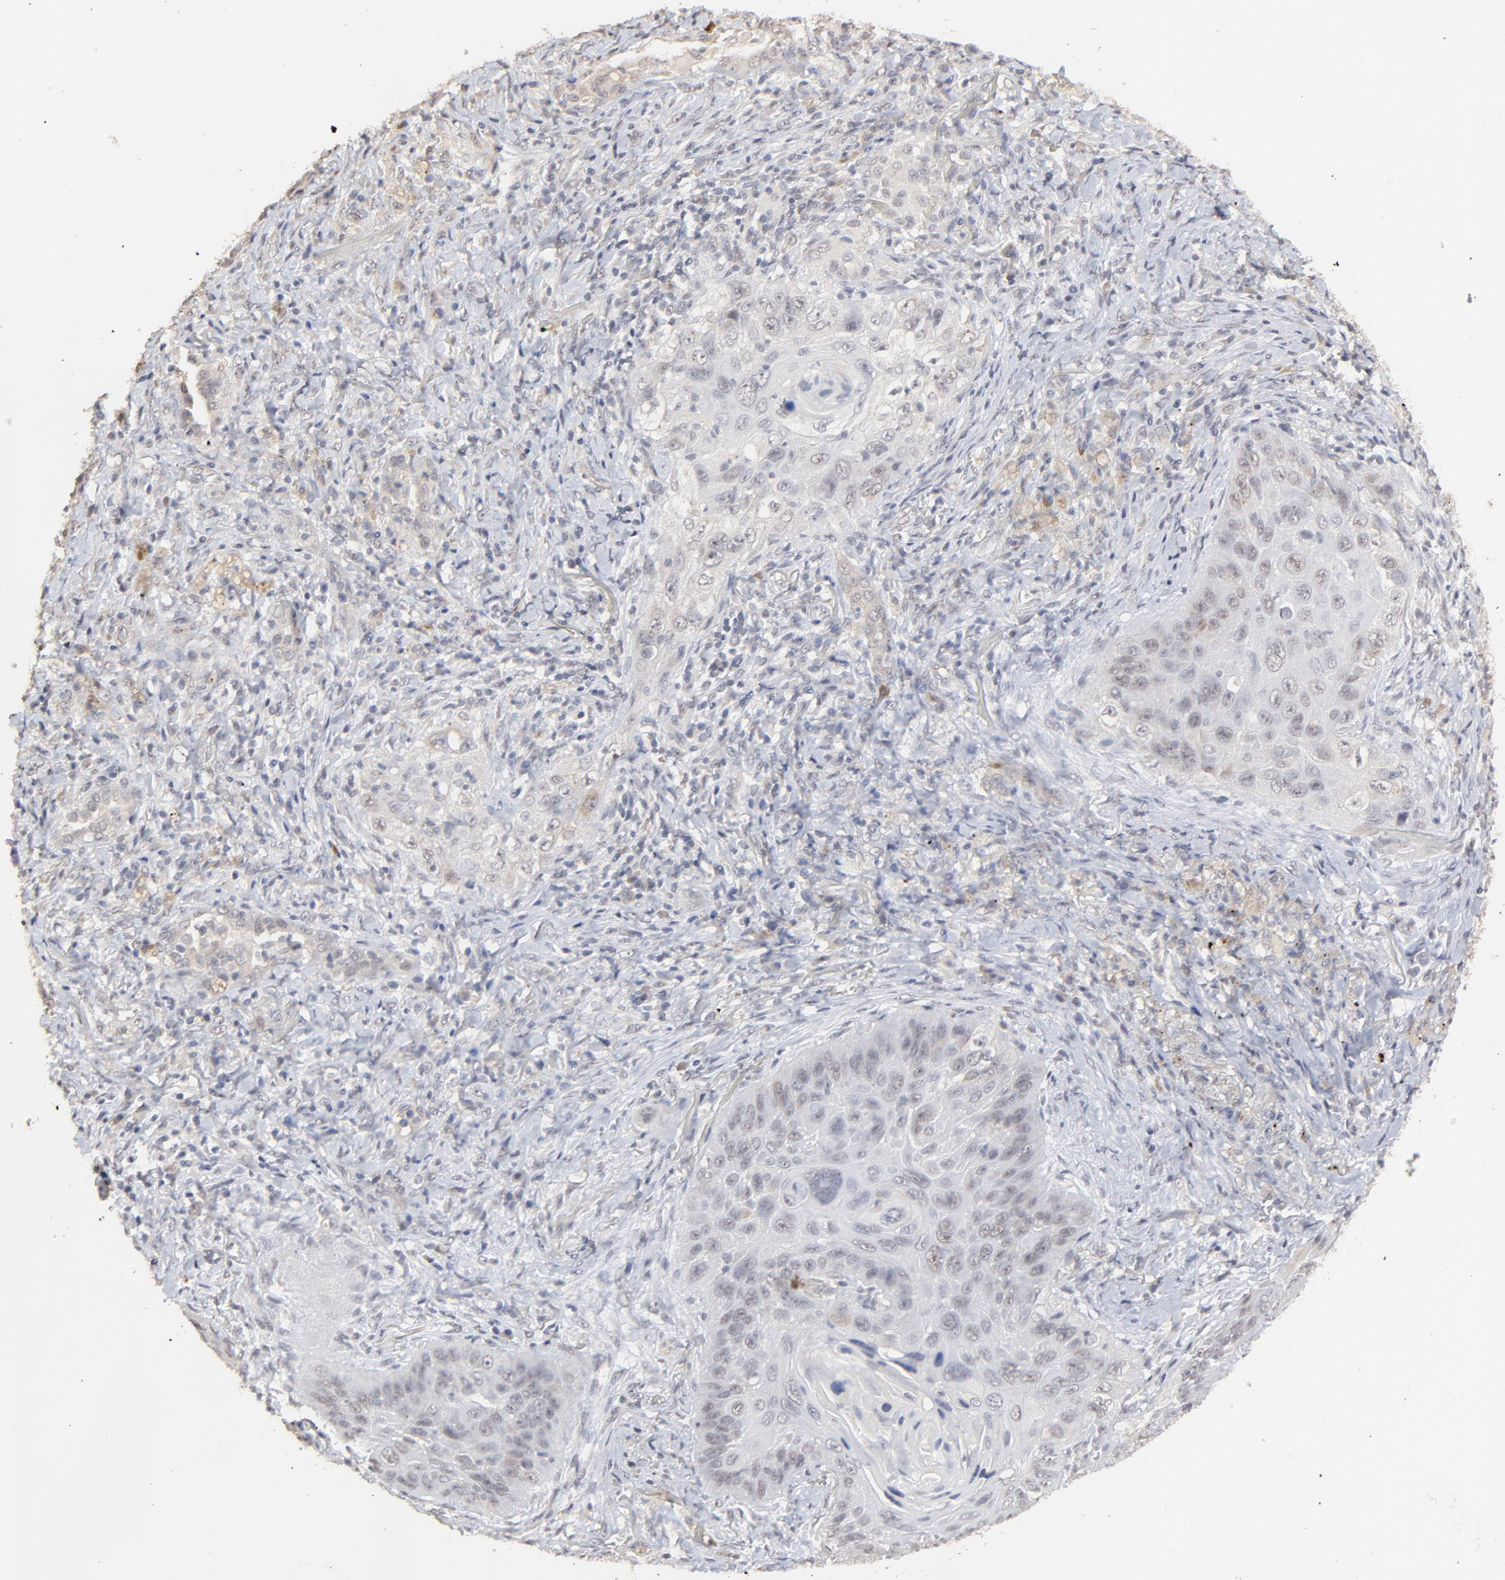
{"staining": {"intensity": "weak", "quantity": "<25%", "location": "nuclear"}, "tissue": "lung cancer", "cell_type": "Tumor cells", "image_type": "cancer", "snomed": [{"axis": "morphology", "description": "Squamous cell carcinoma, NOS"}, {"axis": "topography", "description": "Lung"}], "caption": "There is no significant positivity in tumor cells of lung squamous cell carcinoma. (DAB (3,3'-diaminobenzidine) immunohistochemistry, high magnification).", "gene": "FAM199X", "patient": {"sex": "female", "age": 67}}